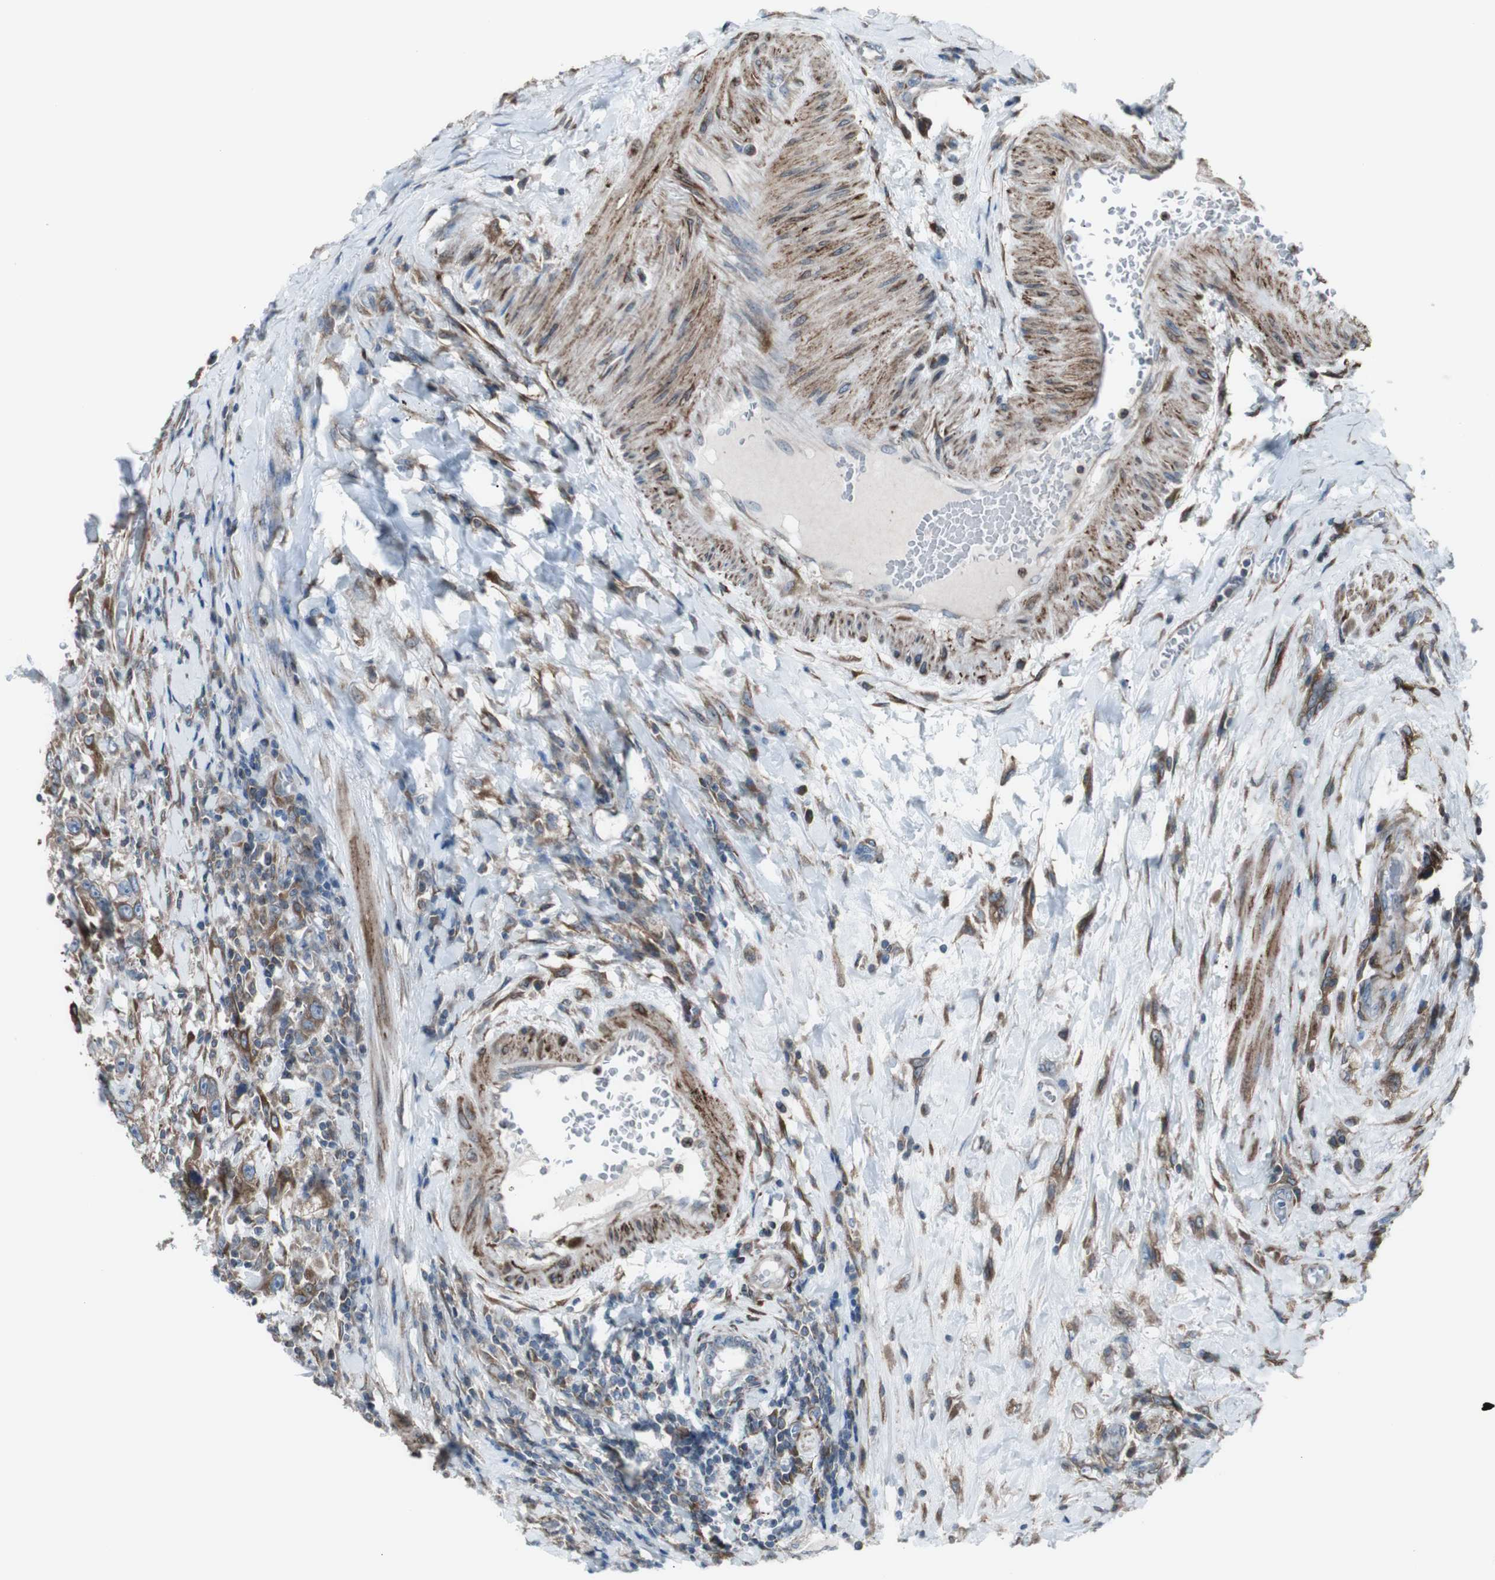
{"staining": {"intensity": "moderate", "quantity": ">75%", "location": "cytoplasmic/membranous"}, "tissue": "urothelial cancer", "cell_type": "Tumor cells", "image_type": "cancer", "snomed": [{"axis": "morphology", "description": "Urothelial carcinoma, High grade"}, {"axis": "topography", "description": "Urinary bladder"}], "caption": "Immunohistochemical staining of human urothelial cancer displays moderate cytoplasmic/membranous protein expression in approximately >75% of tumor cells.", "gene": "LNPK", "patient": {"sex": "female", "age": 80}}